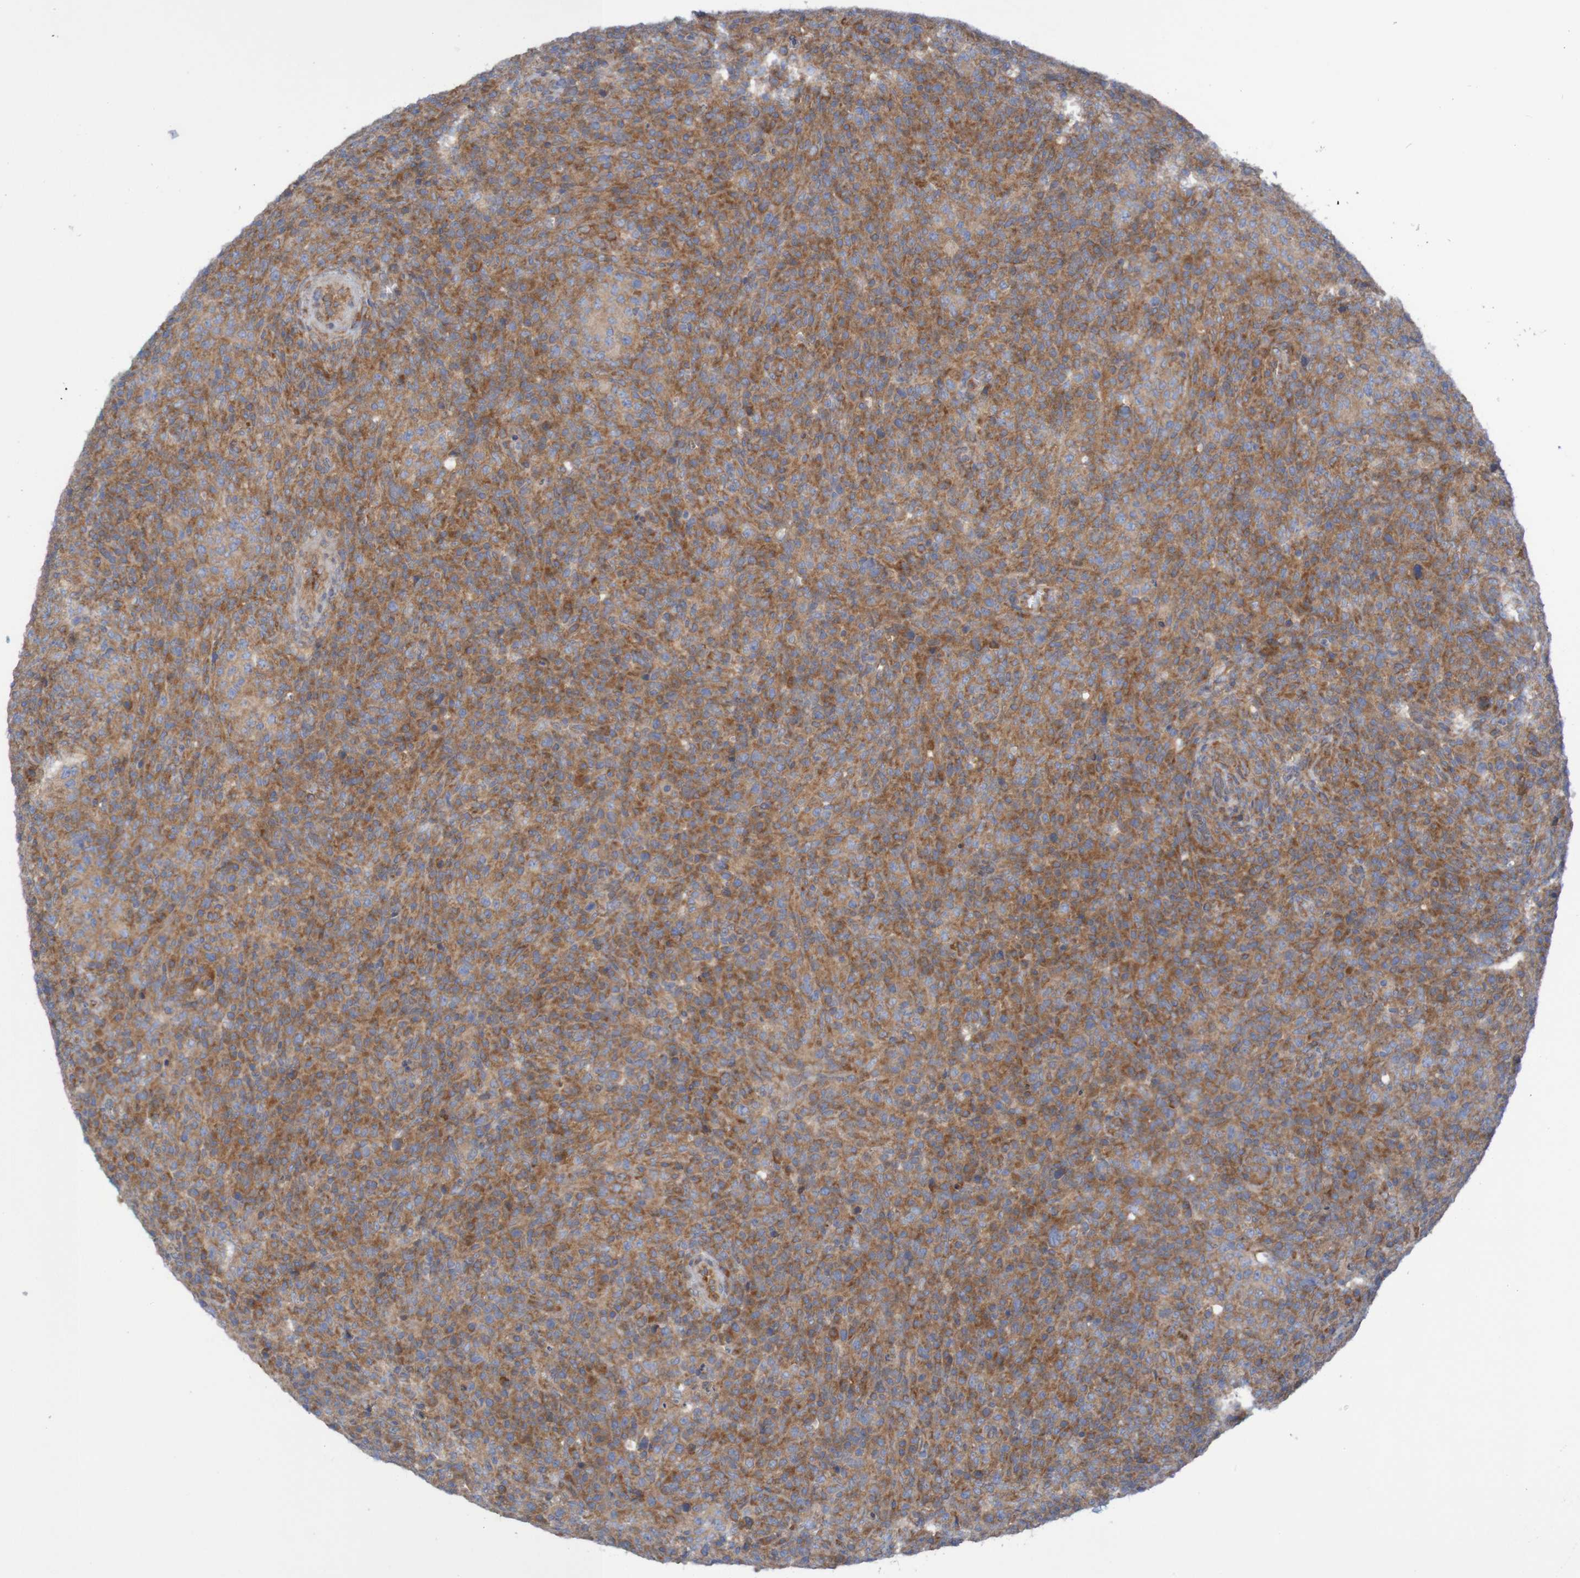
{"staining": {"intensity": "moderate", "quantity": ">75%", "location": "cytoplasmic/membranous"}, "tissue": "lymphoma", "cell_type": "Tumor cells", "image_type": "cancer", "snomed": [{"axis": "morphology", "description": "Malignant lymphoma, non-Hodgkin's type, High grade"}, {"axis": "topography", "description": "Lymph node"}], "caption": "Moderate cytoplasmic/membranous positivity is present in approximately >75% of tumor cells in high-grade malignant lymphoma, non-Hodgkin's type.", "gene": "LRRC47", "patient": {"sex": "female", "age": 76}}